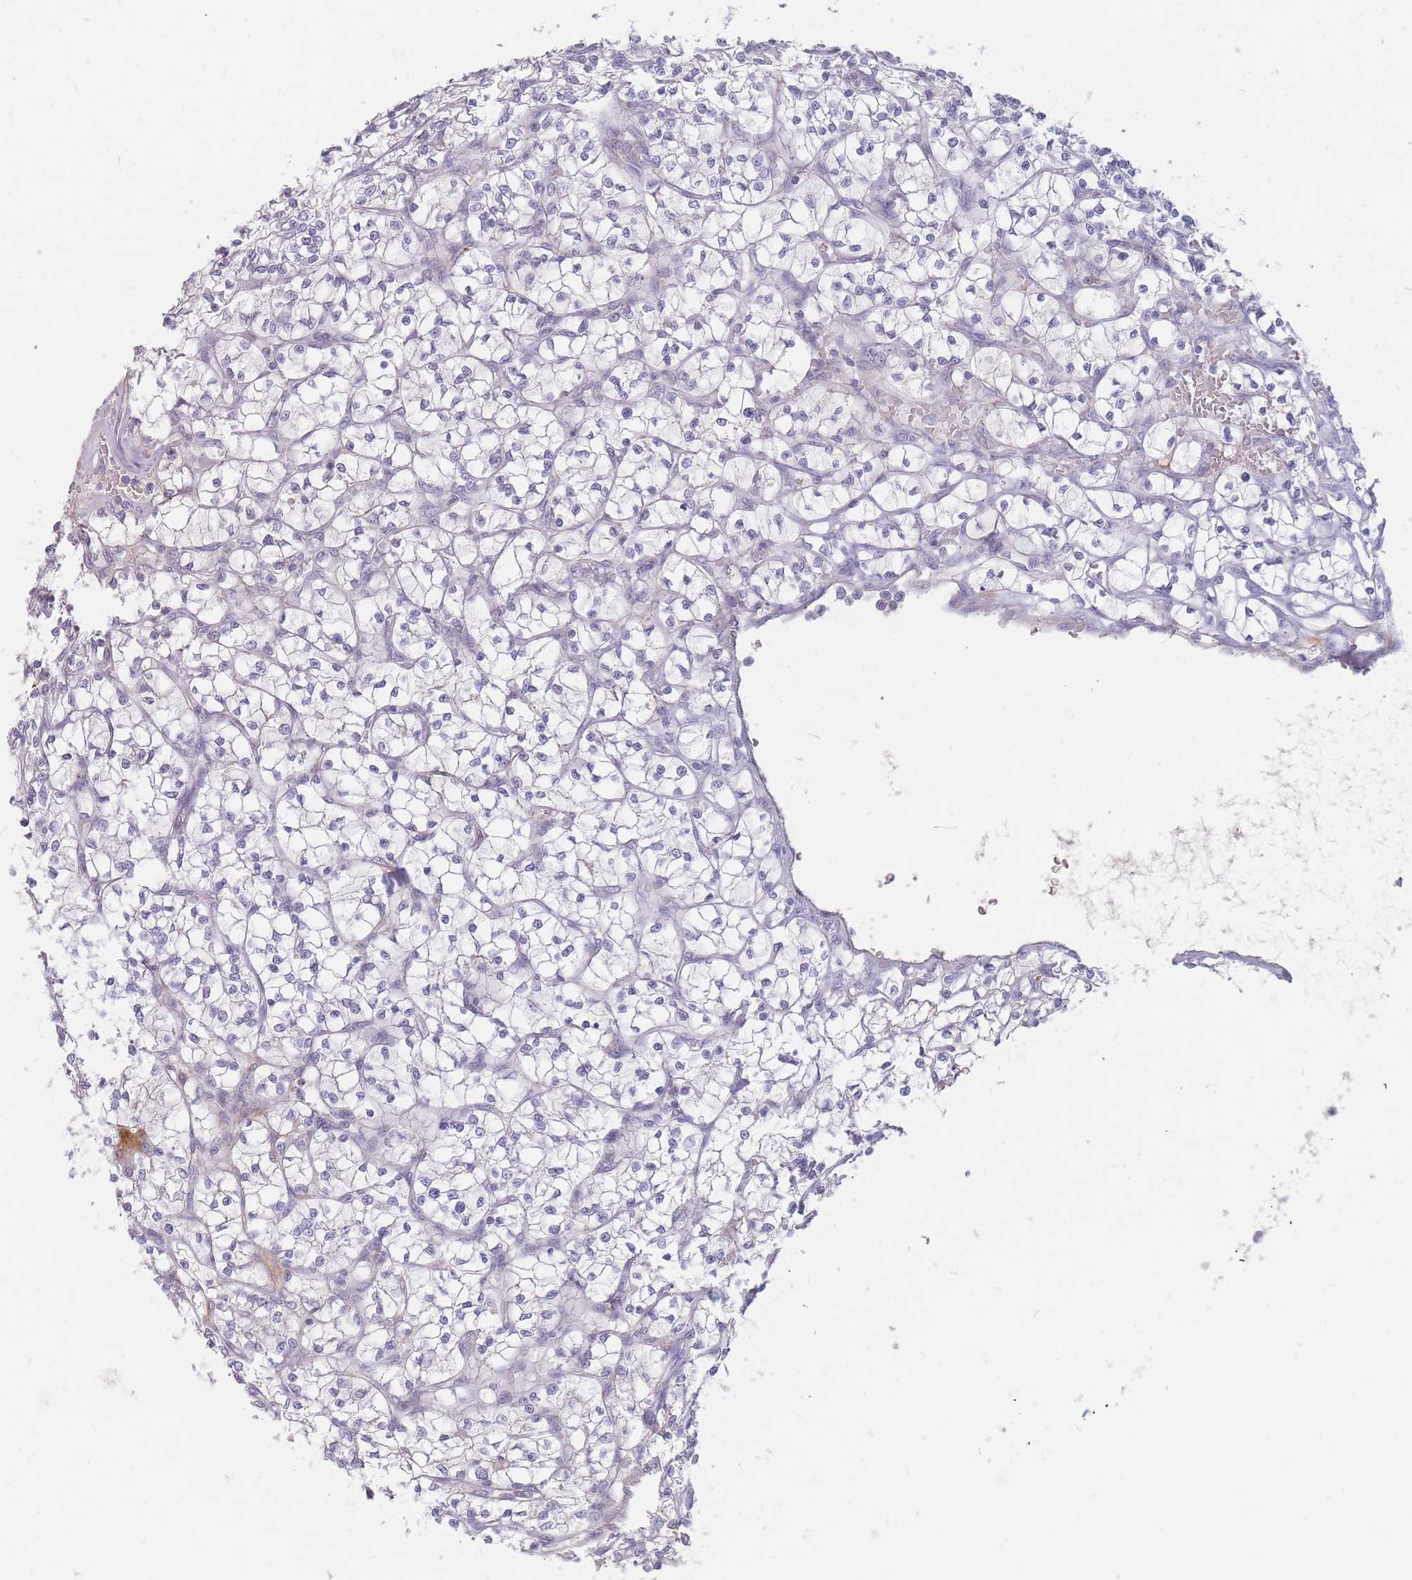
{"staining": {"intensity": "negative", "quantity": "none", "location": "none"}, "tissue": "renal cancer", "cell_type": "Tumor cells", "image_type": "cancer", "snomed": [{"axis": "morphology", "description": "Adenocarcinoma, NOS"}, {"axis": "topography", "description": "Kidney"}], "caption": "Photomicrograph shows no significant protein staining in tumor cells of adenocarcinoma (renal). (DAB (3,3'-diaminobenzidine) immunohistochemistry visualized using brightfield microscopy, high magnification).", "gene": "PRG4", "patient": {"sex": "female", "age": 64}}